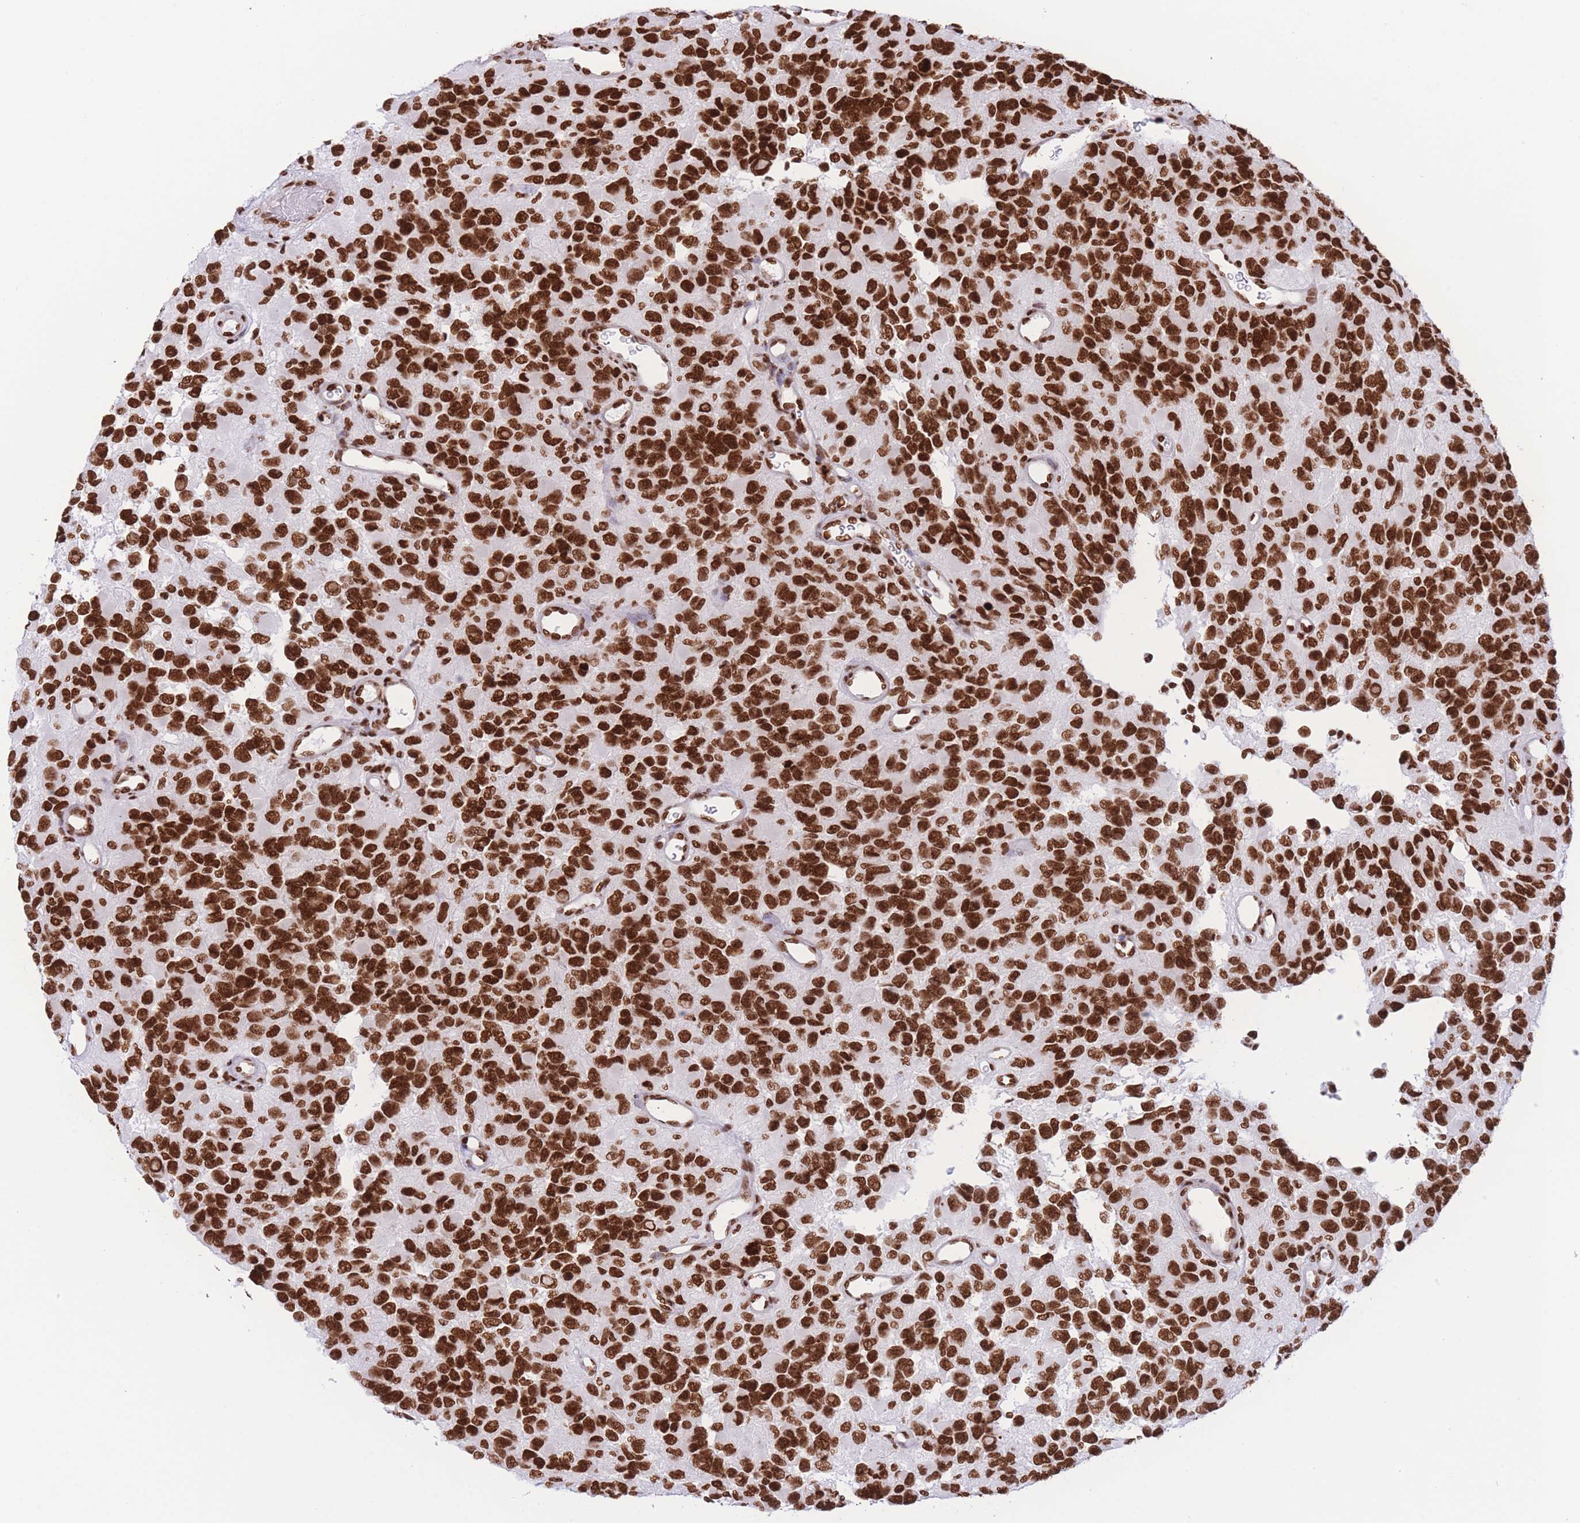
{"staining": {"intensity": "strong", "quantity": ">75%", "location": "nuclear"}, "tissue": "glioma", "cell_type": "Tumor cells", "image_type": "cancer", "snomed": [{"axis": "morphology", "description": "Glioma, malignant, High grade"}, {"axis": "topography", "description": "Brain"}], "caption": "A micrograph showing strong nuclear expression in approximately >75% of tumor cells in malignant glioma (high-grade), as visualized by brown immunohistochemical staining.", "gene": "H2BC11", "patient": {"sex": "male", "age": 77}}